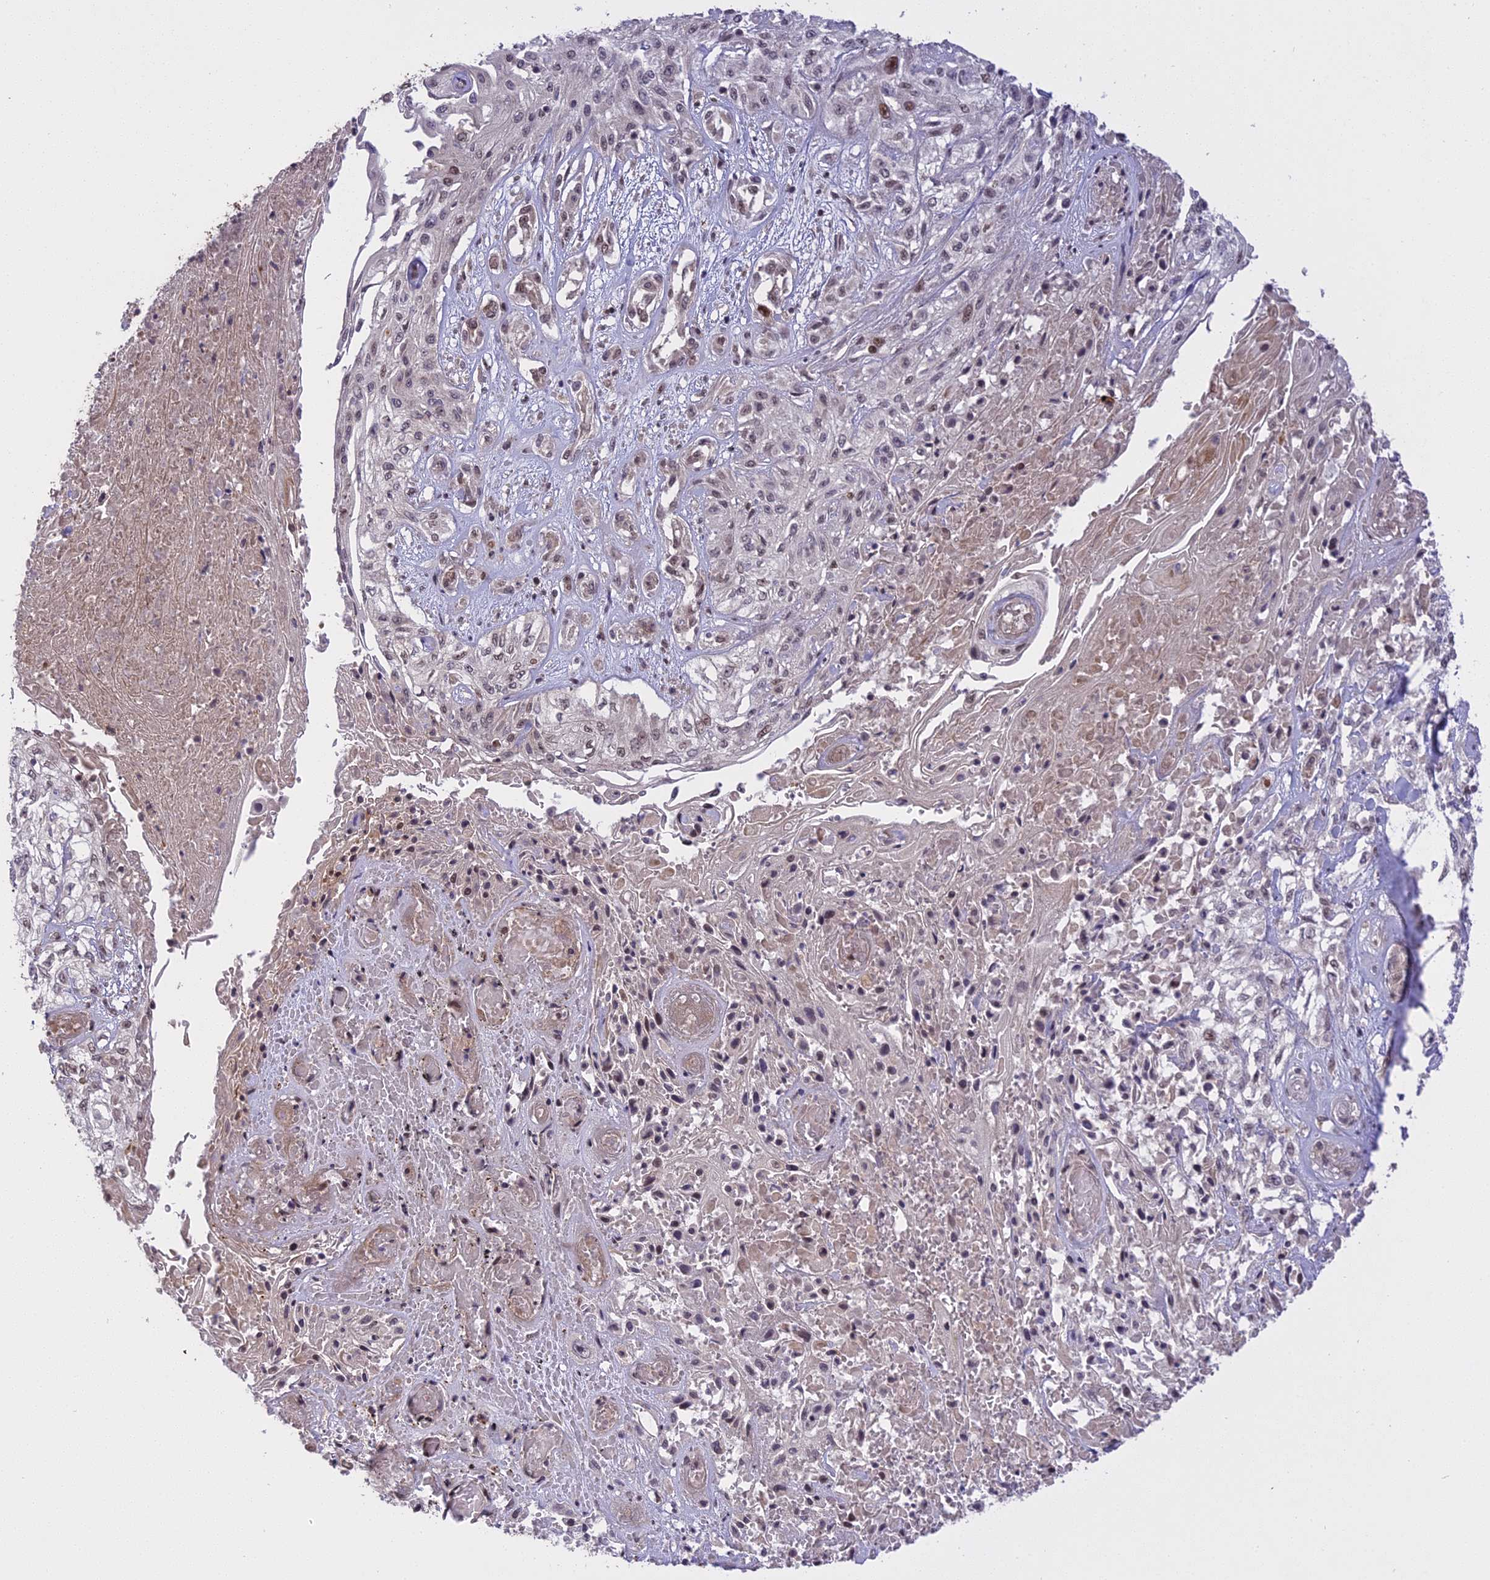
{"staining": {"intensity": "weak", "quantity": "25%-75%", "location": "nuclear"}, "tissue": "skin cancer", "cell_type": "Tumor cells", "image_type": "cancer", "snomed": [{"axis": "morphology", "description": "Squamous cell carcinoma, NOS"}, {"axis": "morphology", "description": "Squamous cell carcinoma, metastatic, NOS"}, {"axis": "topography", "description": "Skin"}, {"axis": "topography", "description": "Lymph node"}], "caption": "Protein staining of metastatic squamous cell carcinoma (skin) tissue shows weak nuclear expression in about 25%-75% of tumor cells. The staining was performed using DAB to visualize the protein expression in brown, while the nuclei were stained in blue with hematoxylin (Magnification: 20x).", "gene": "PRELID2", "patient": {"sex": "male", "age": 75}}